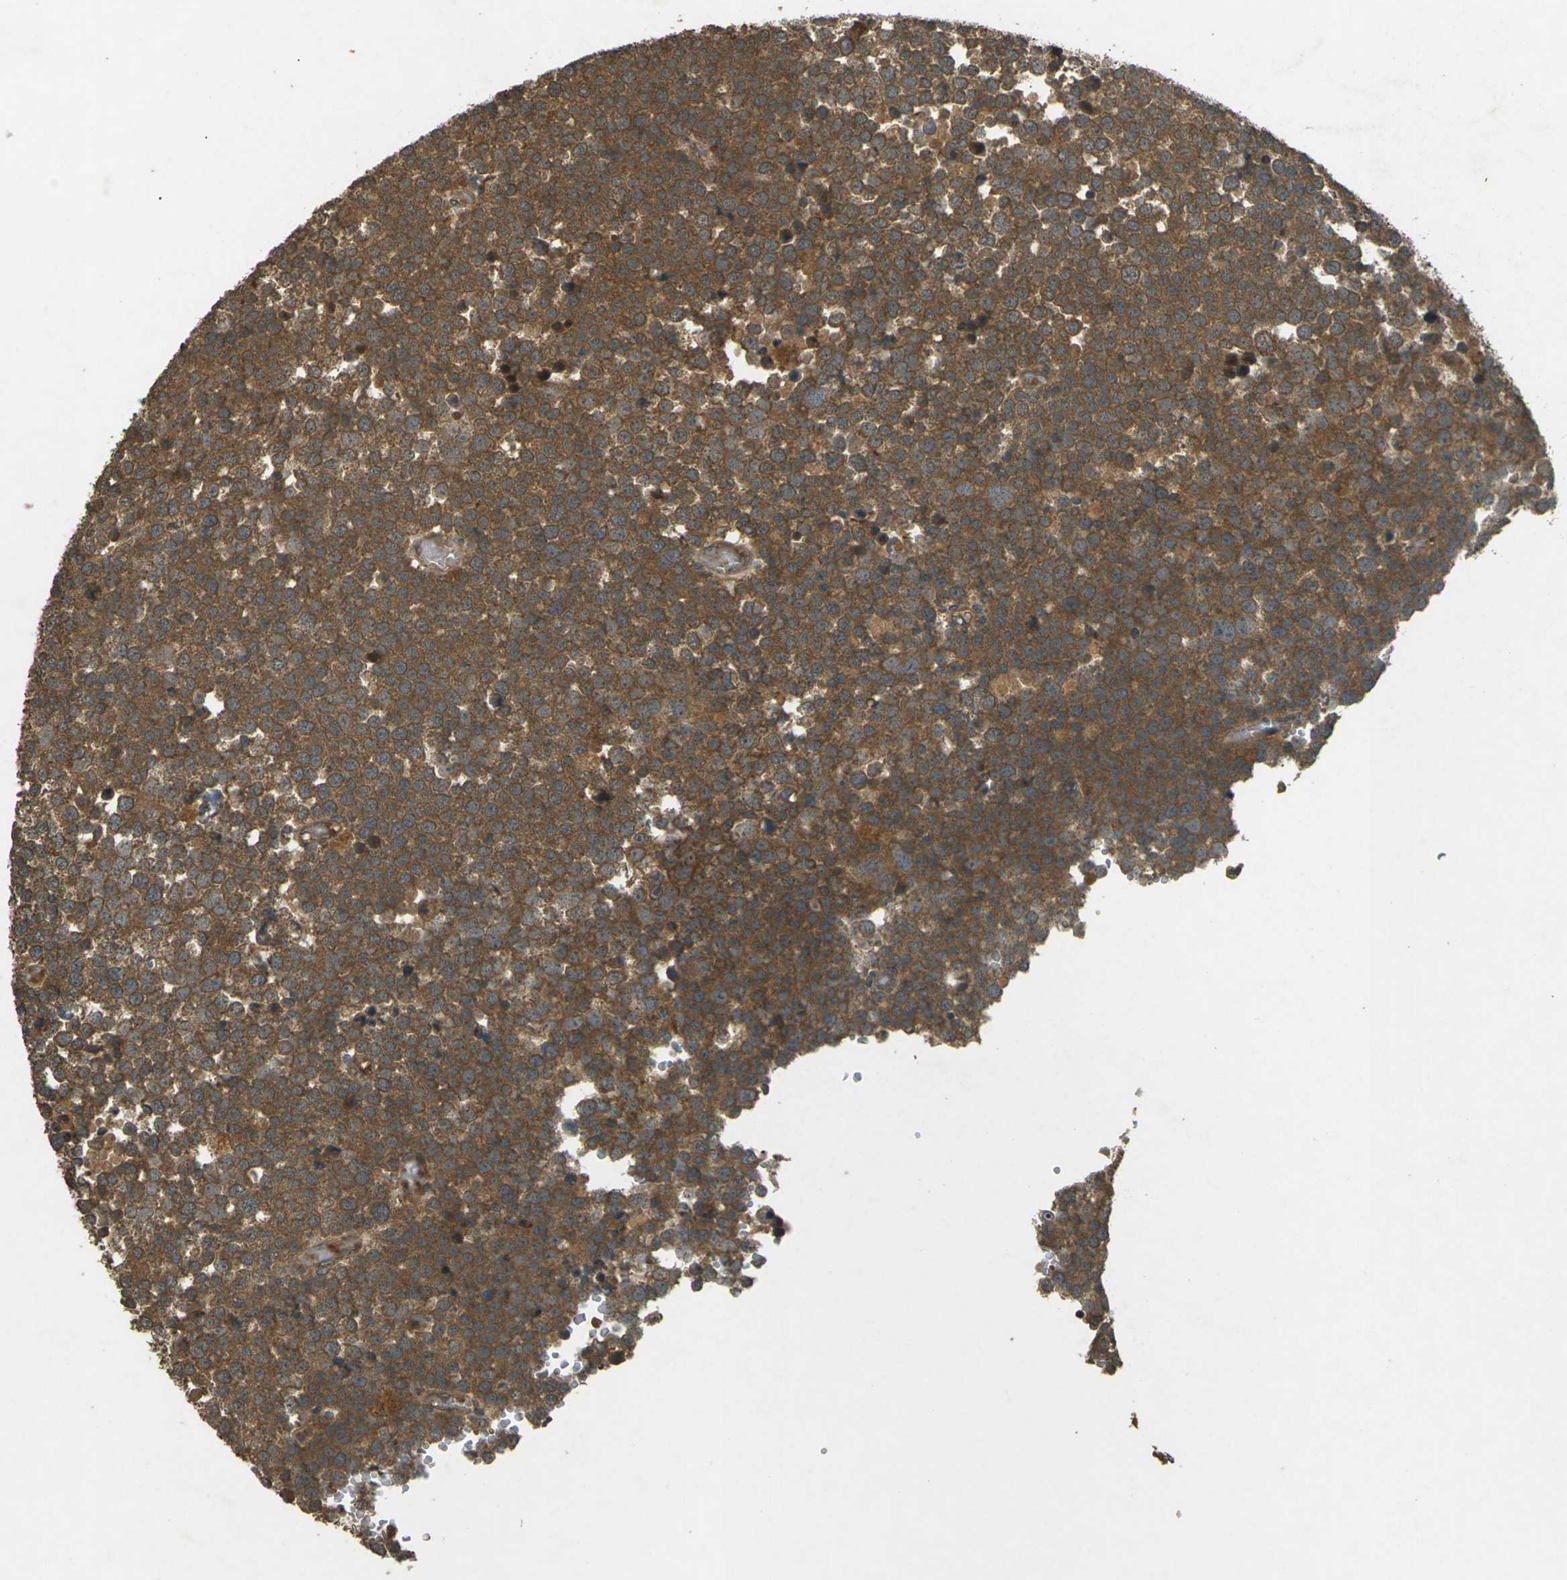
{"staining": {"intensity": "strong", "quantity": ">75%", "location": "cytoplasmic/membranous"}, "tissue": "testis cancer", "cell_type": "Tumor cells", "image_type": "cancer", "snomed": [{"axis": "morphology", "description": "Seminoma, NOS"}, {"axis": "topography", "description": "Testis"}], "caption": "Protein staining exhibits strong cytoplasmic/membranous staining in approximately >75% of tumor cells in testis cancer (seminoma).", "gene": "TAP1", "patient": {"sex": "male", "age": 71}}